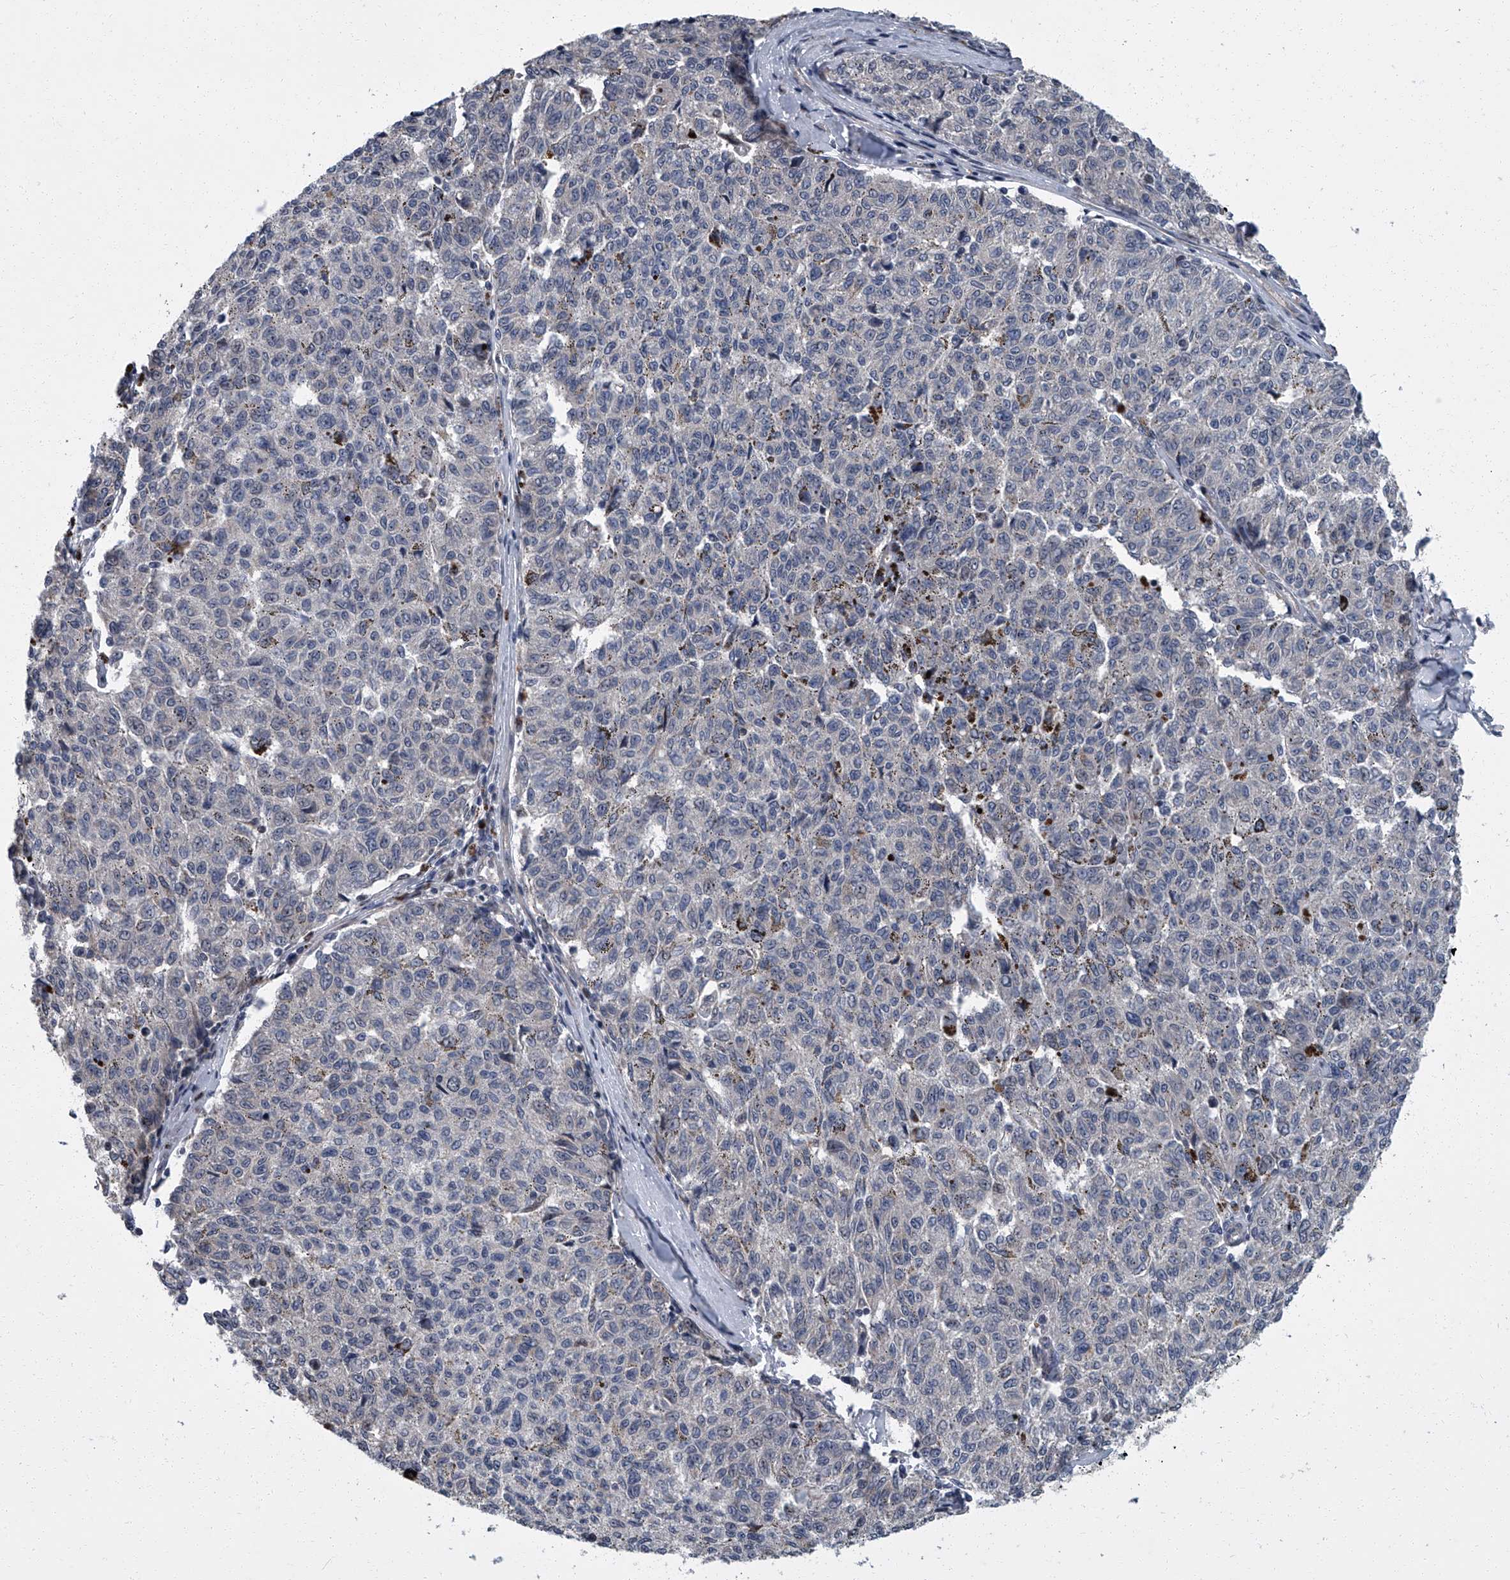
{"staining": {"intensity": "negative", "quantity": "none", "location": "none"}, "tissue": "melanoma", "cell_type": "Tumor cells", "image_type": "cancer", "snomed": [{"axis": "morphology", "description": "Malignant melanoma, NOS"}, {"axis": "topography", "description": "Skin"}], "caption": "There is no significant staining in tumor cells of malignant melanoma.", "gene": "ZNF274", "patient": {"sex": "female", "age": 72}}